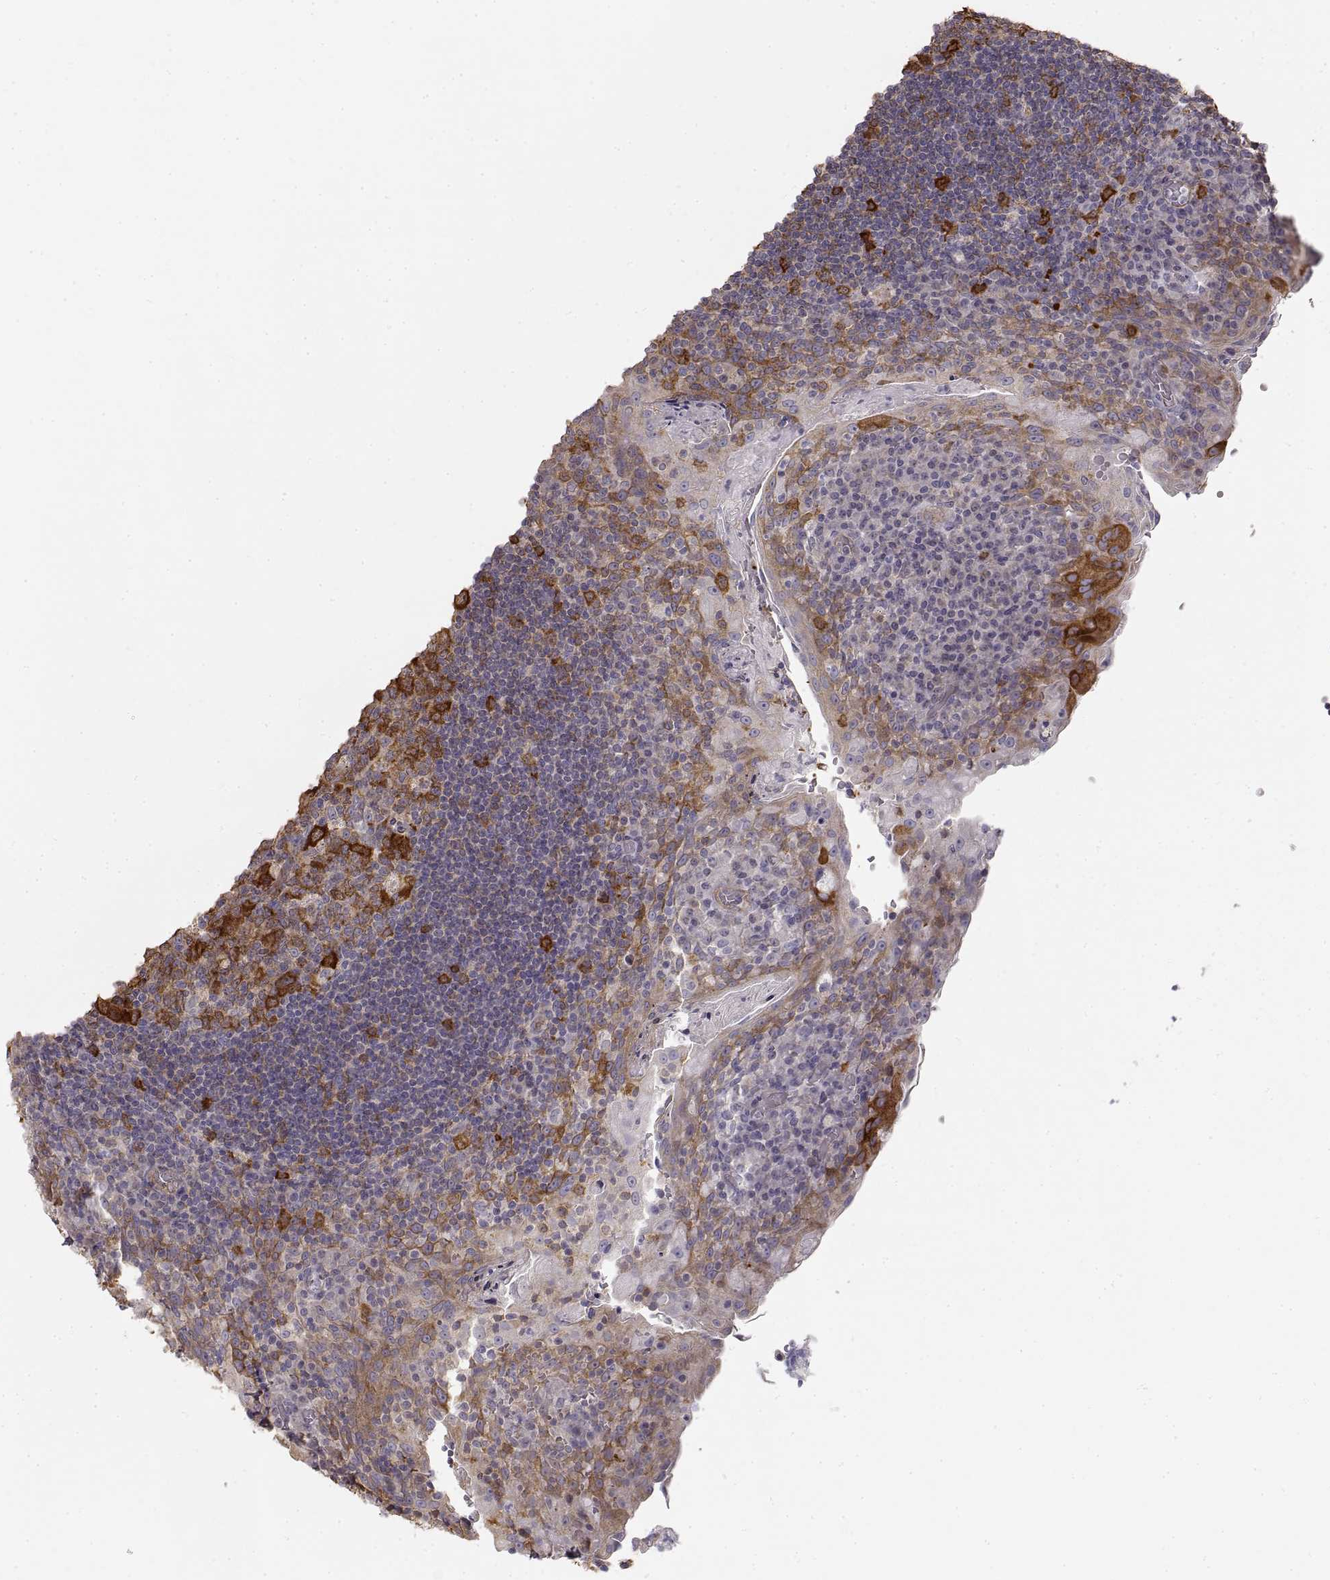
{"staining": {"intensity": "strong", "quantity": "25%-75%", "location": "cytoplasmic/membranous"}, "tissue": "tonsil", "cell_type": "Germinal center cells", "image_type": "normal", "snomed": [{"axis": "morphology", "description": "Normal tissue, NOS"}, {"axis": "topography", "description": "Tonsil"}], "caption": "Protein positivity by IHC demonstrates strong cytoplasmic/membranous expression in approximately 25%-75% of germinal center cells in normal tonsil. Using DAB (brown) and hematoxylin (blue) stains, captured at high magnification using brightfield microscopy.", "gene": "HSP90AB1", "patient": {"sex": "male", "age": 17}}